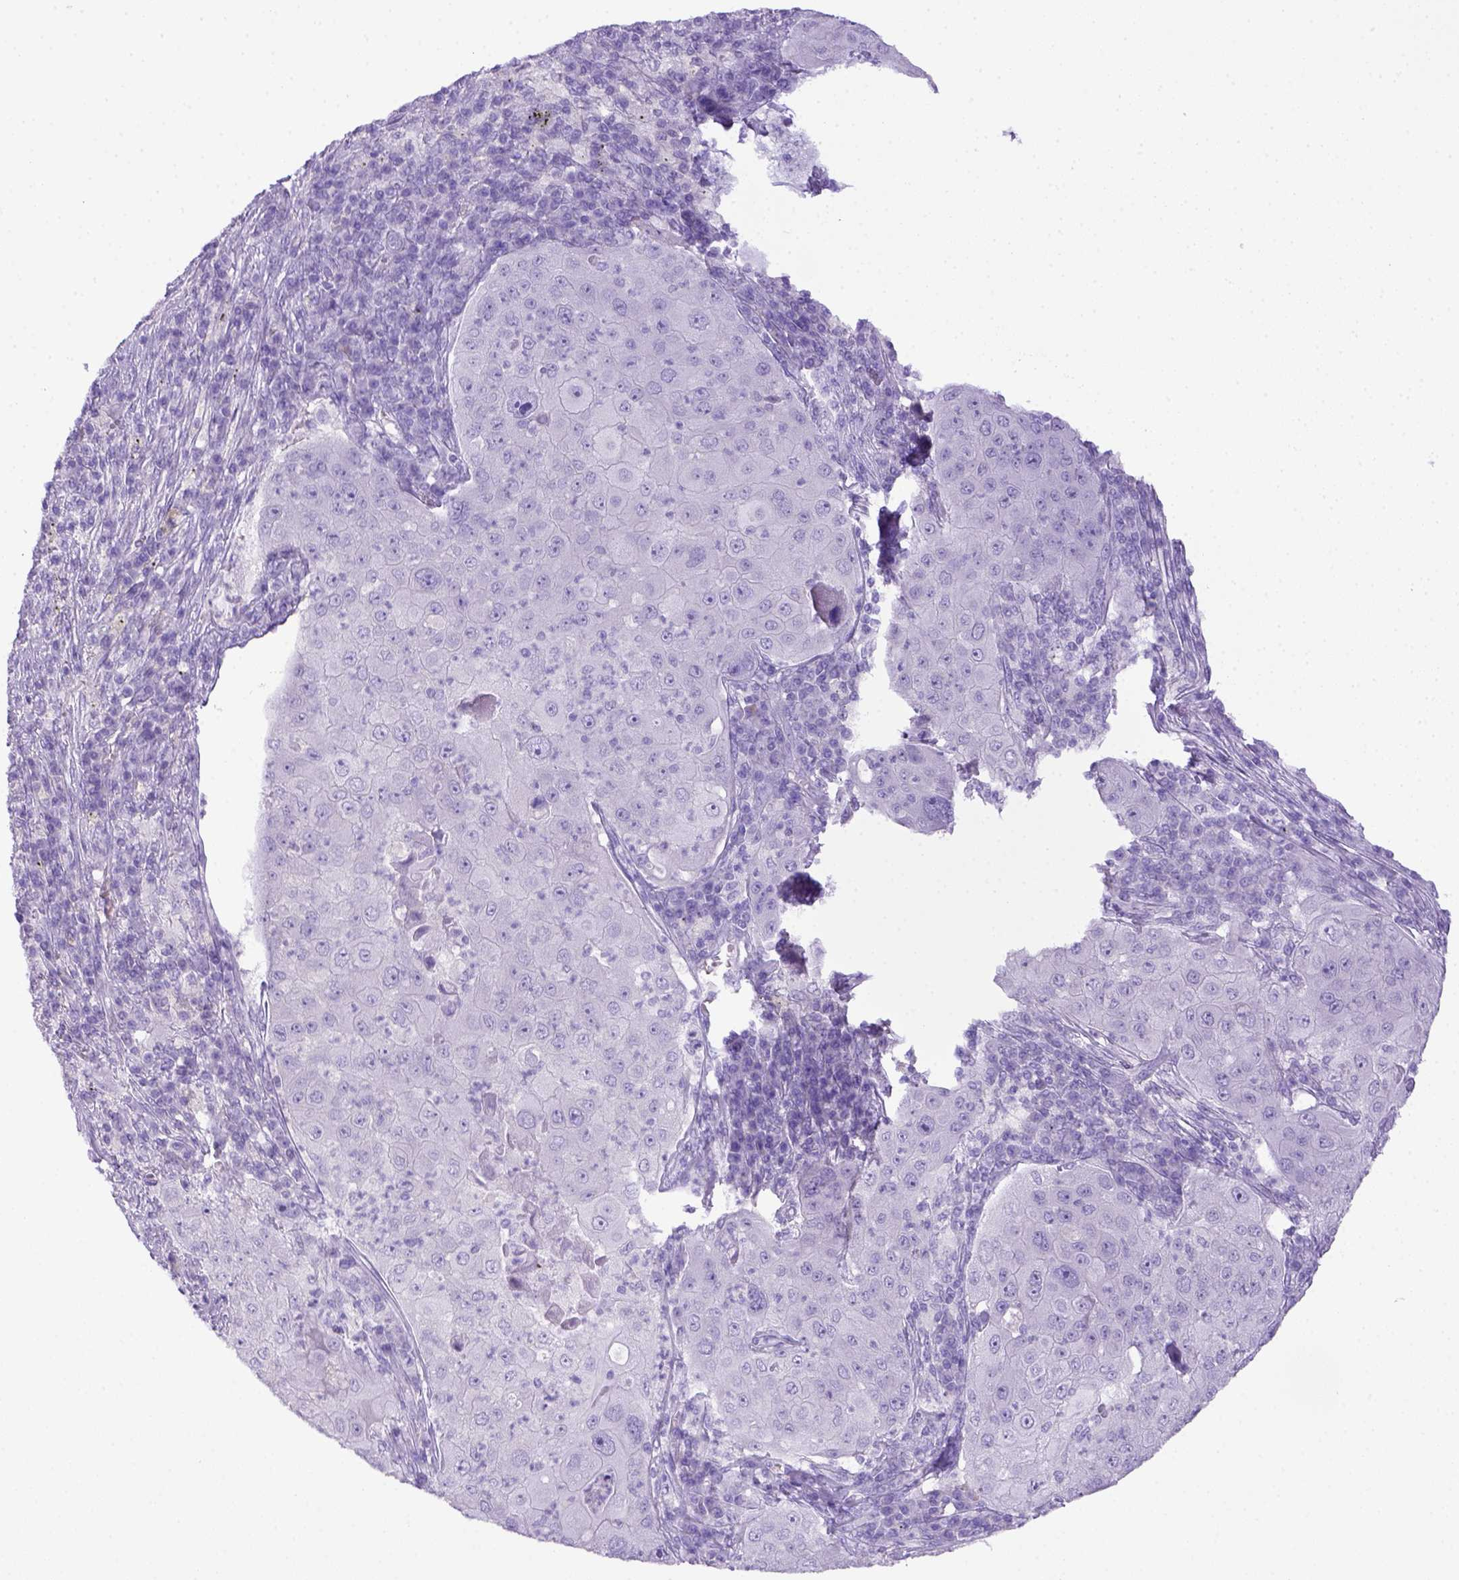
{"staining": {"intensity": "negative", "quantity": "none", "location": "none"}, "tissue": "lung cancer", "cell_type": "Tumor cells", "image_type": "cancer", "snomed": [{"axis": "morphology", "description": "Squamous cell carcinoma, NOS"}, {"axis": "topography", "description": "Lung"}], "caption": "This histopathology image is of lung squamous cell carcinoma stained with immunohistochemistry (IHC) to label a protein in brown with the nuclei are counter-stained blue. There is no positivity in tumor cells.", "gene": "ITIH4", "patient": {"sex": "female", "age": 59}}